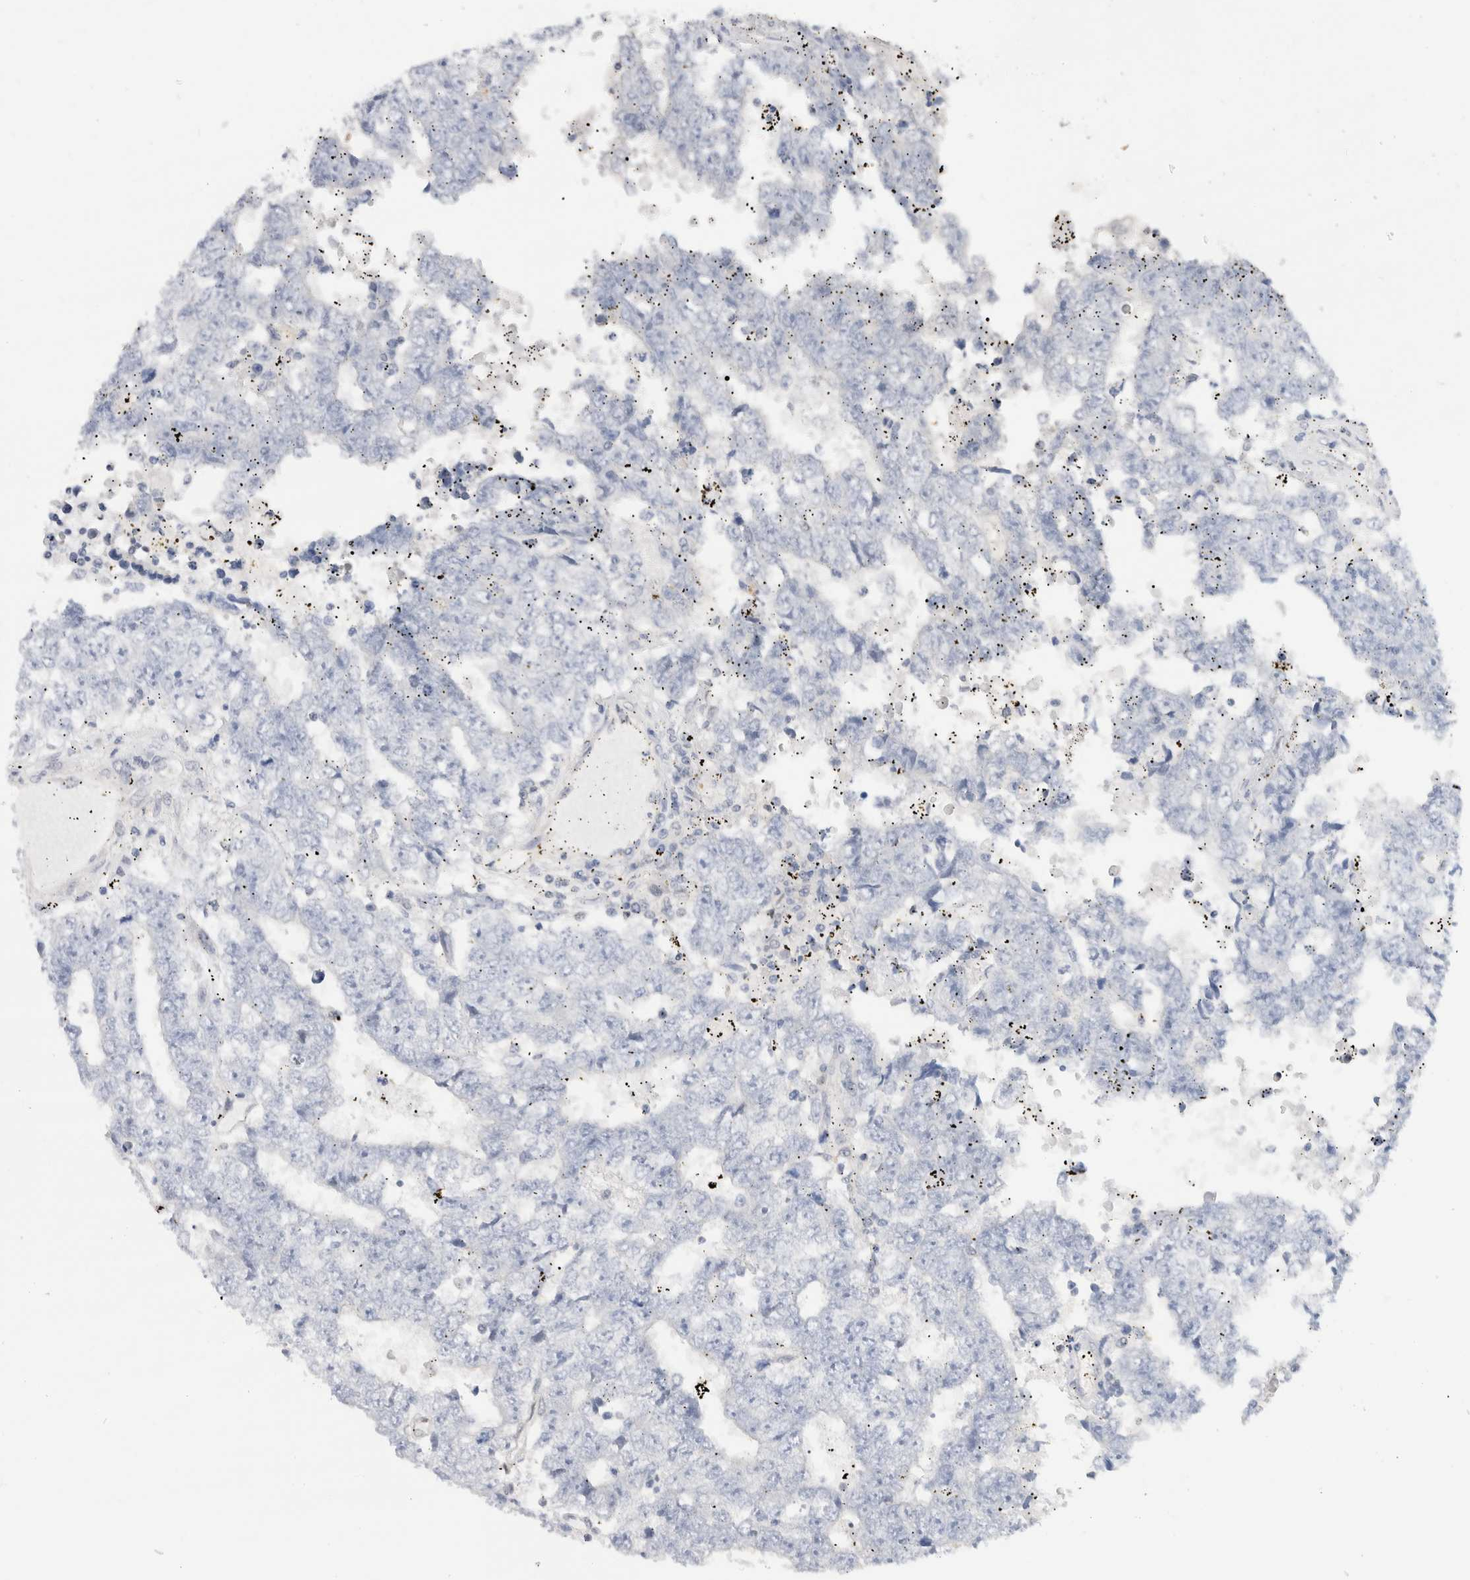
{"staining": {"intensity": "negative", "quantity": "none", "location": "none"}, "tissue": "testis cancer", "cell_type": "Tumor cells", "image_type": "cancer", "snomed": [{"axis": "morphology", "description": "Carcinoma, Embryonal, NOS"}, {"axis": "topography", "description": "Testis"}], "caption": "The micrograph demonstrates no significant expression in tumor cells of testis embryonal carcinoma.", "gene": "C17orf97", "patient": {"sex": "male", "age": 25}}